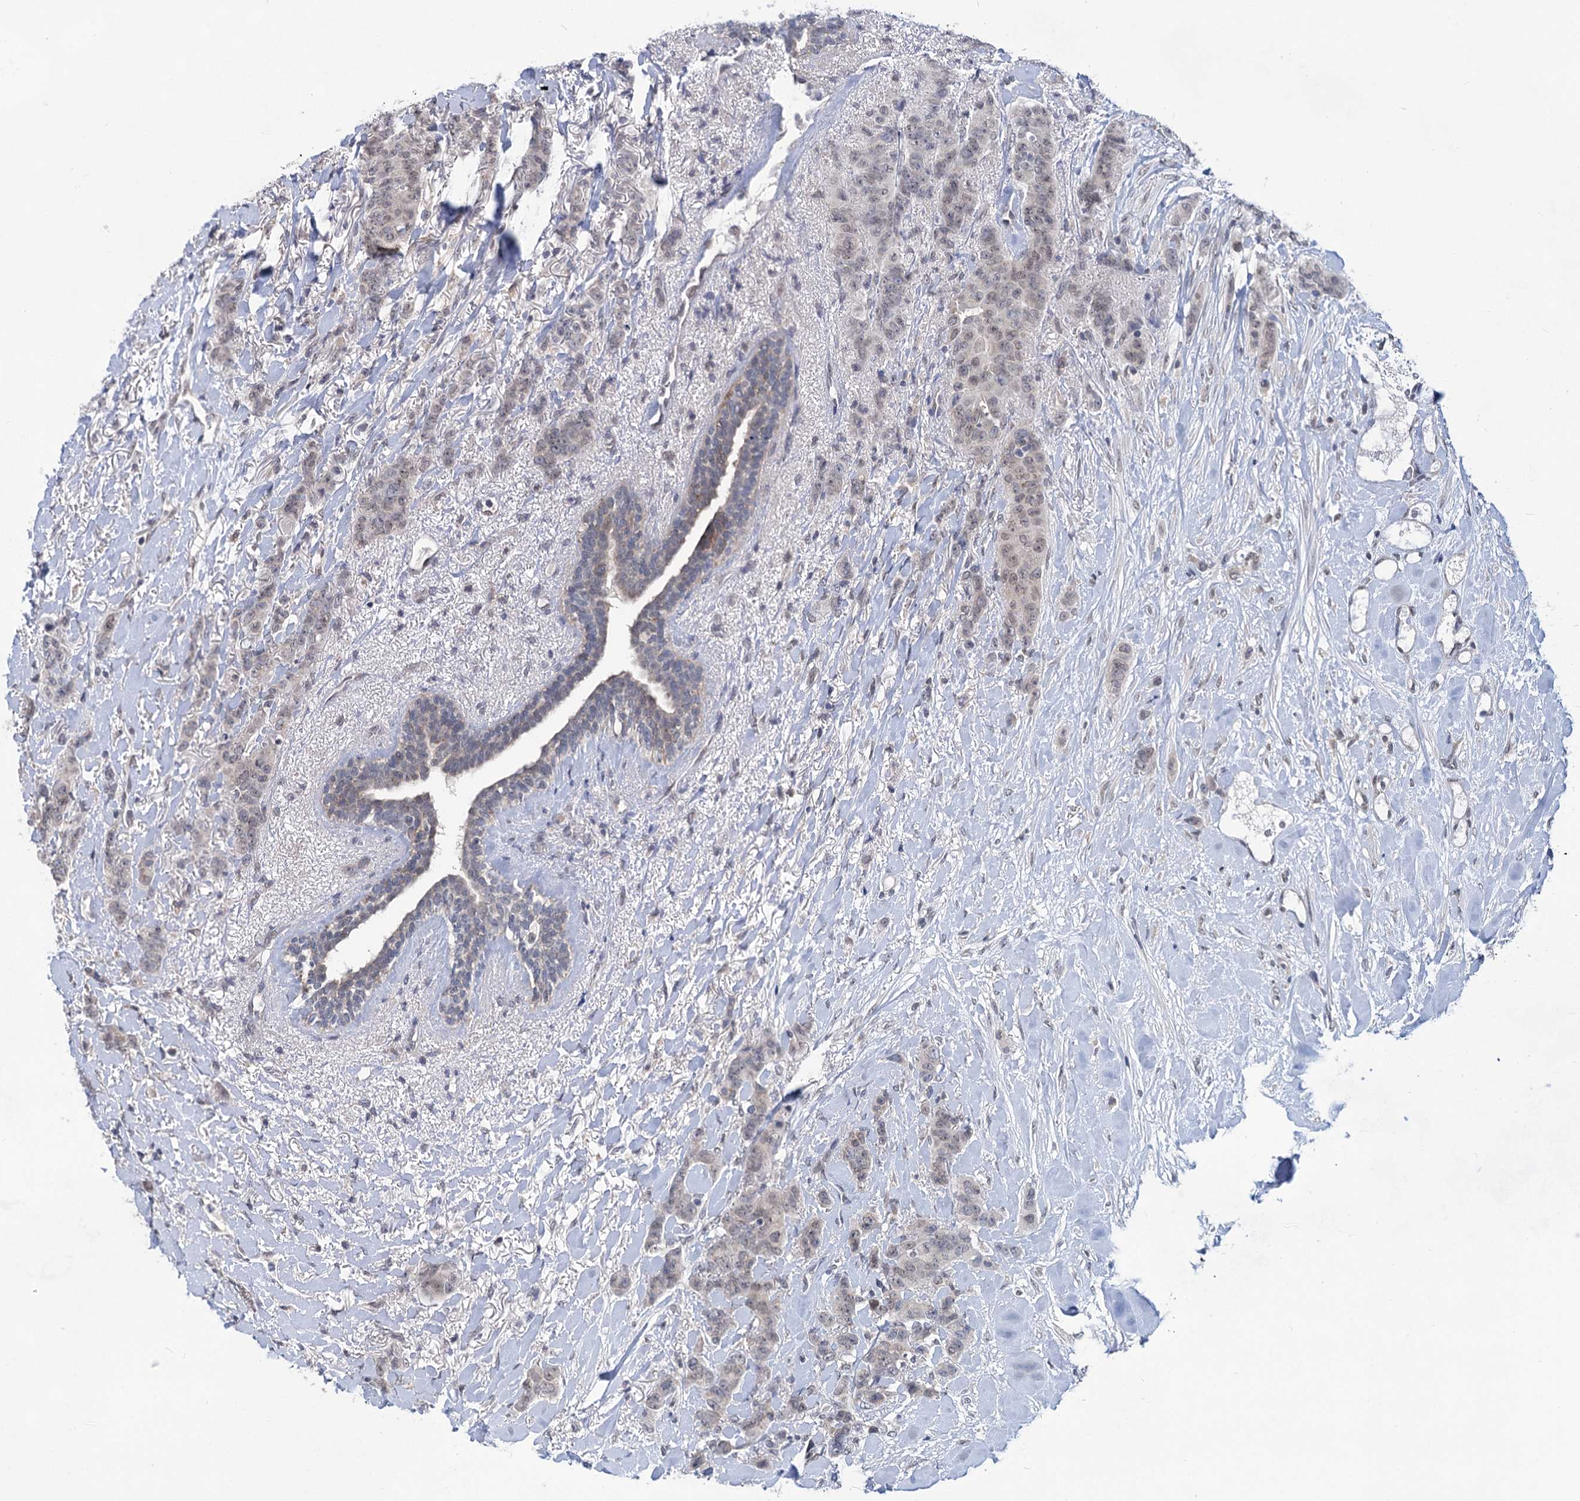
{"staining": {"intensity": "negative", "quantity": "none", "location": "none"}, "tissue": "breast cancer", "cell_type": "Tumor cells", "image_type": "cancer", "snomed": [{"axis": "morphology", "description": "Duct carcinoma"}, {"axis": "topography", "description": "Breast"}], "caption": "Immunohistochemical staining of human invasive ductal carcinoma (breast) demonstrates no significant staining in tumor cells.", "gene": "TTC17", "patient": {"sex": "female", "age": 40}}